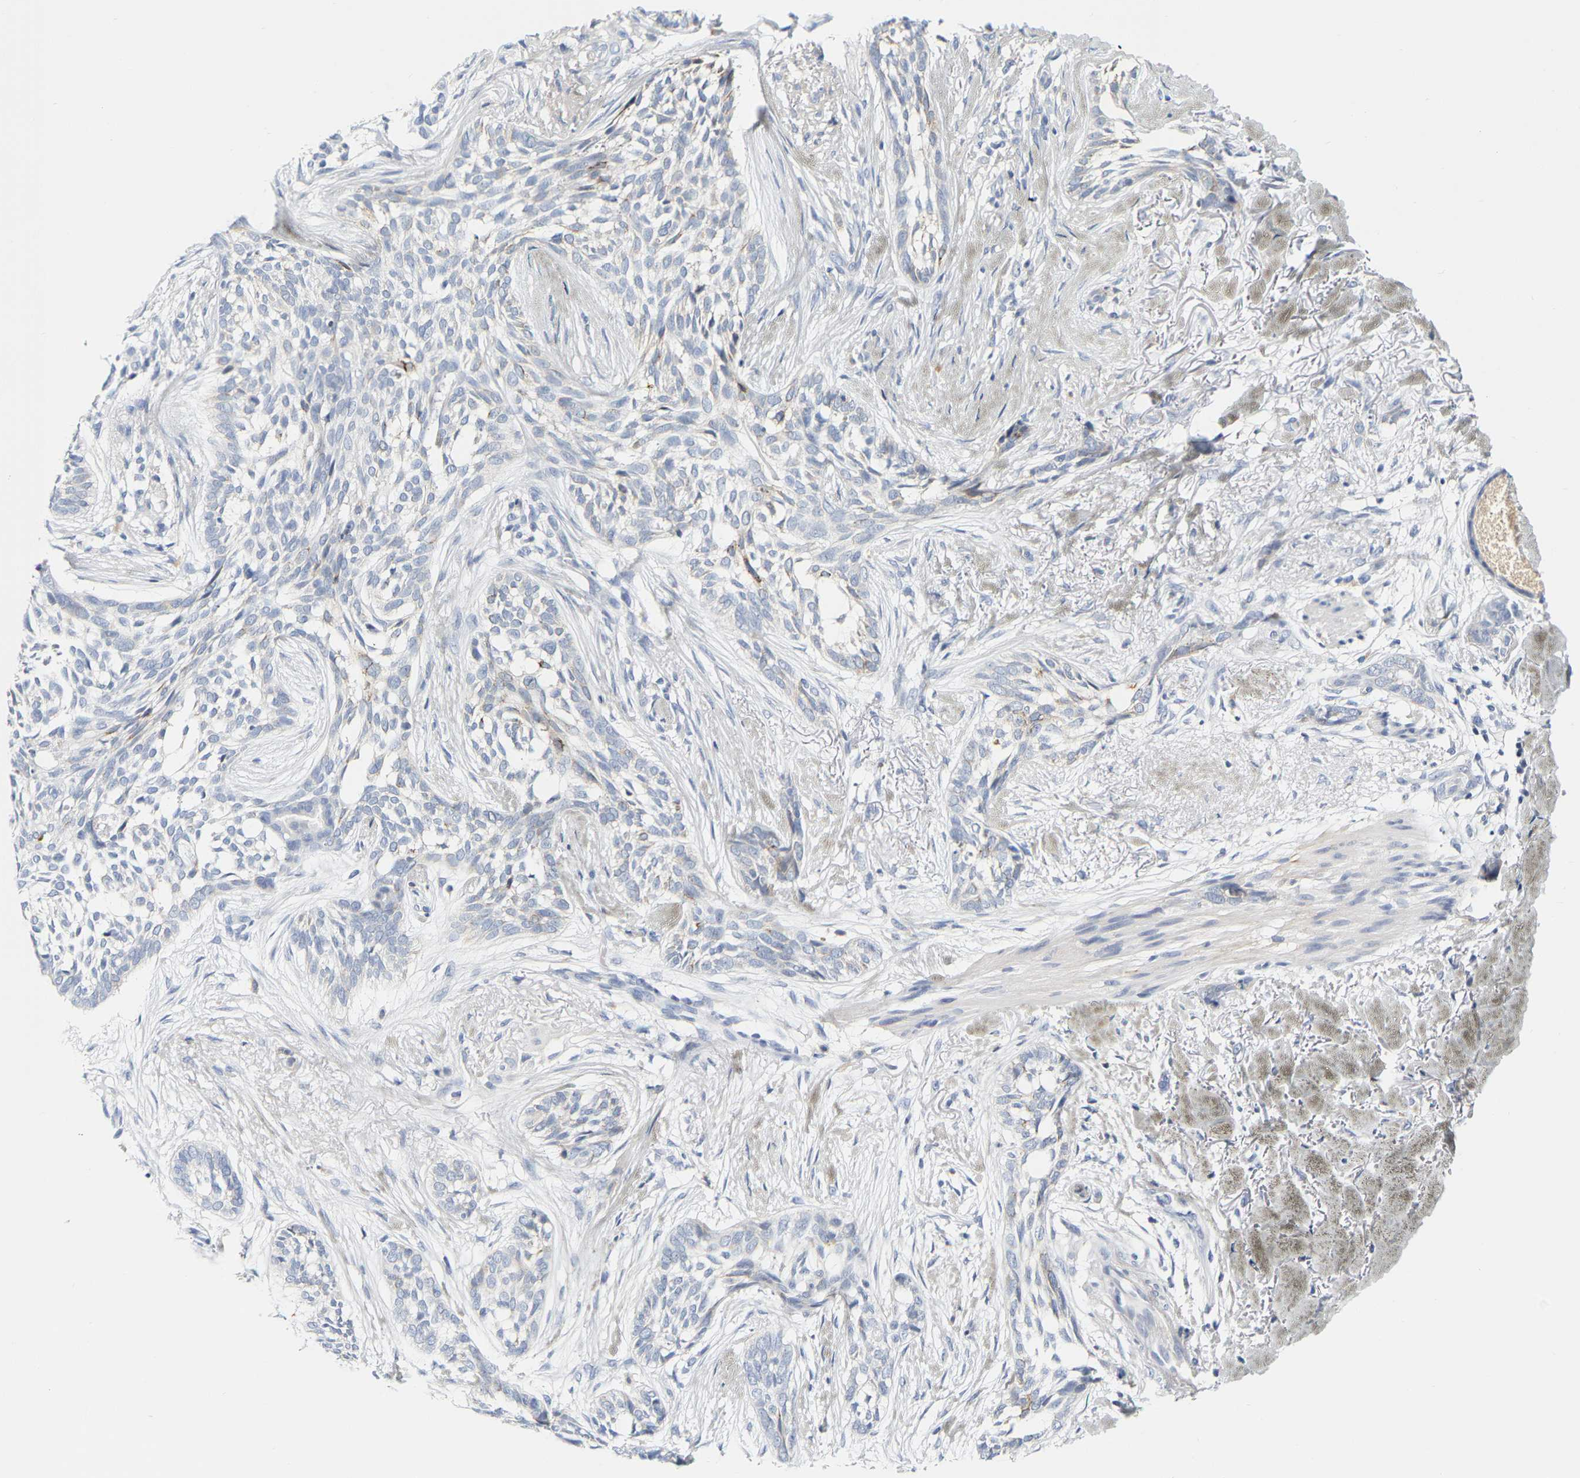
{"staining": {"intensity": "negative", "quantity": "none", "location": "none"}, "tissue": "skin cancer", "cell_type": "Tumor cells", "image_type": "cancer", "snomed": [{"axis": "morphology", "description": "Basal cell carcinoma"}, {"axis": "topography", "description": "Skin"}], "caption": "Basal cell carcinoma (skin) was stained to show a protein in brown. There is no significant expression in tumor cells.", "gene": "GNAS", "patient": {"sex": "female", "age": 88}}